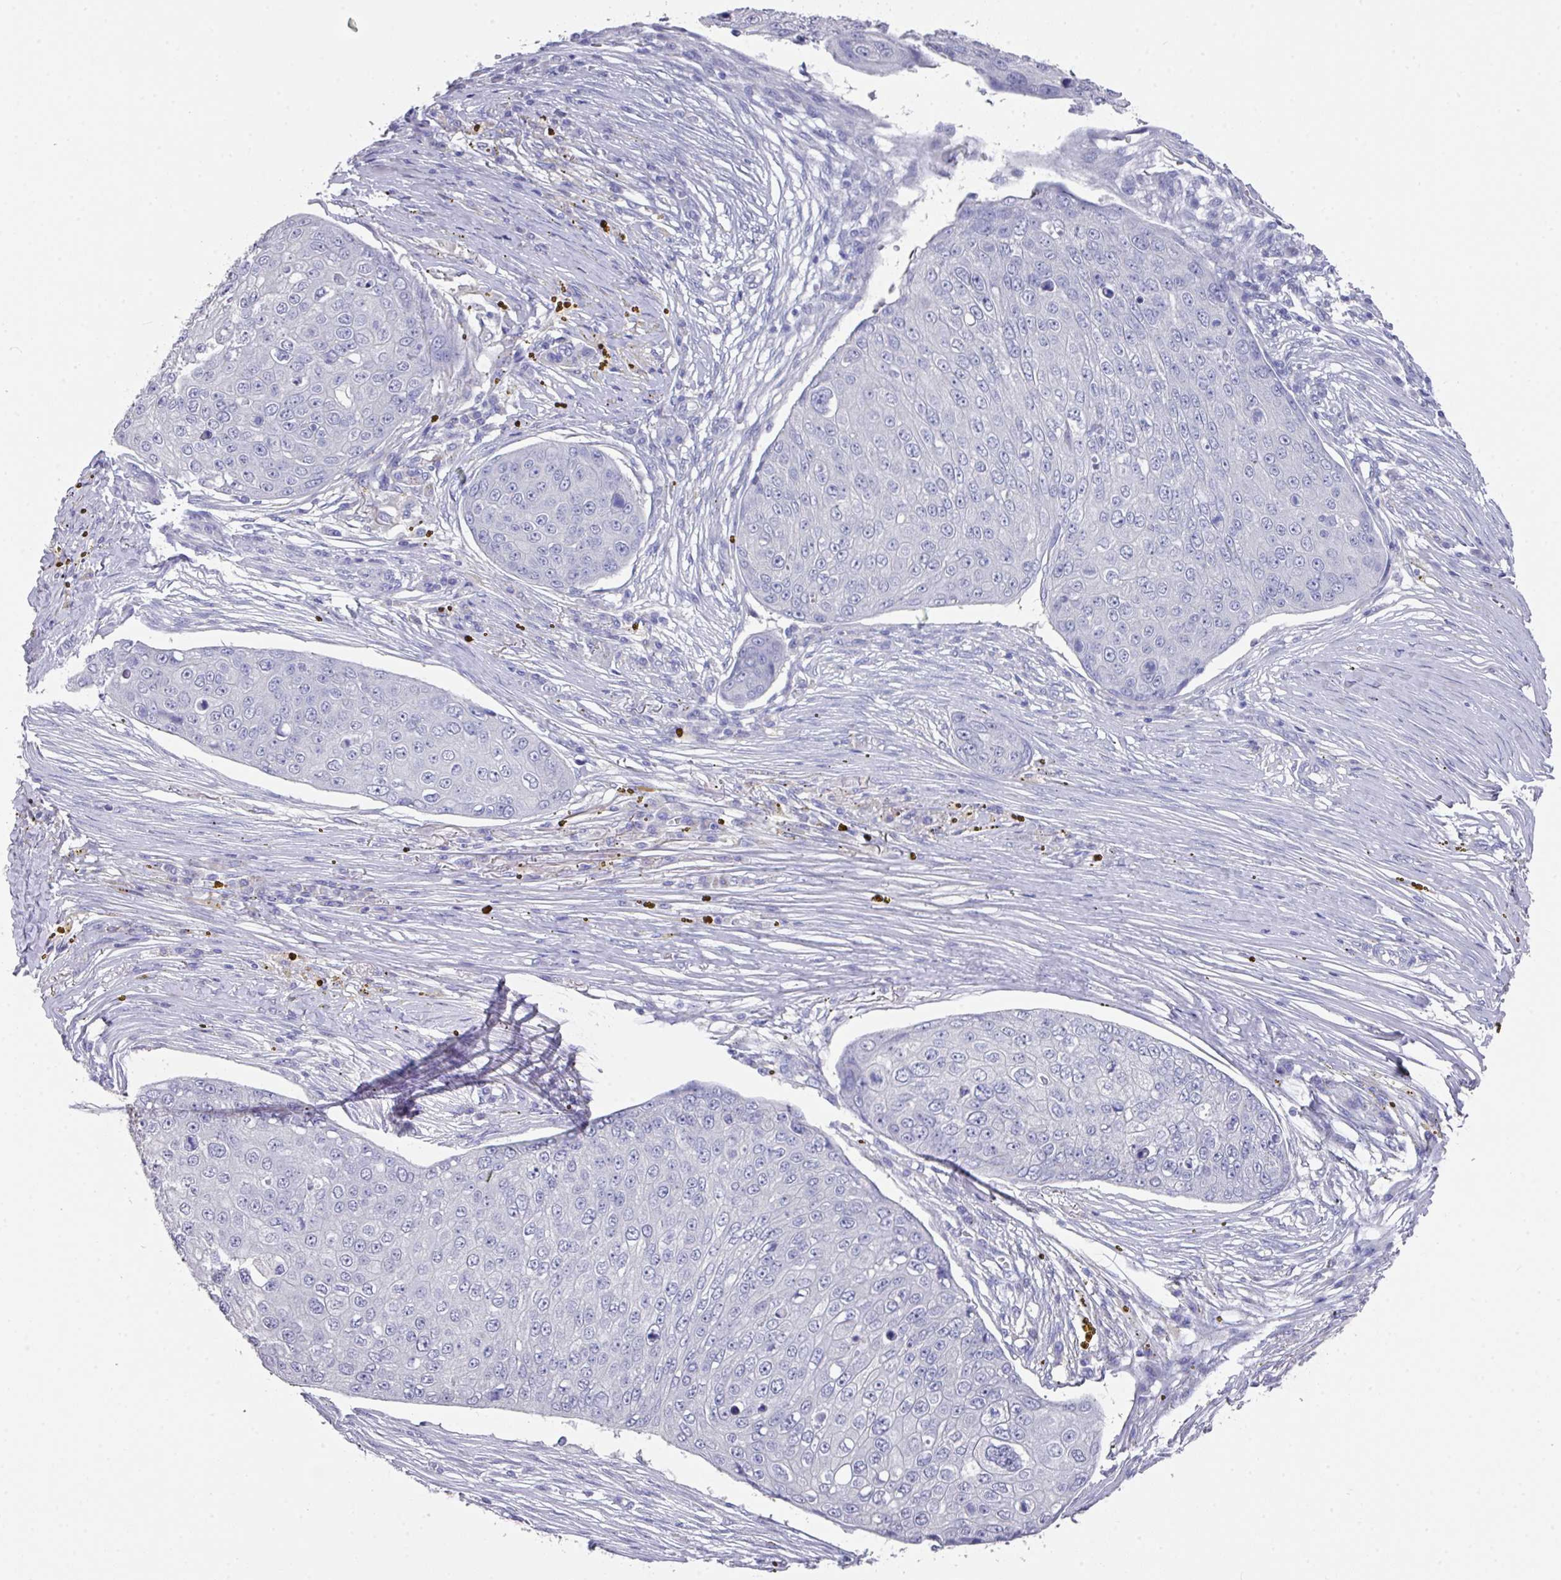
{"staining": {"intensity": "negative", "quantity": "none", "location": "none"}, "tissue": "skin cancer", "cell_type": "Tumor cells", "image_type": "cancer", "snomed": [{"axis": "morphology", "description": "Squamous cell carcinoma, NOS"}, {"axis": "topography", "description": "Skin"}], "caption": "DAB immunohistochemical staining of human skin squamous cell carcinoma reveals no significant staining in tumor cells.", "gene": "DAZL", "patient": {"sex": "male", "age": 71}}